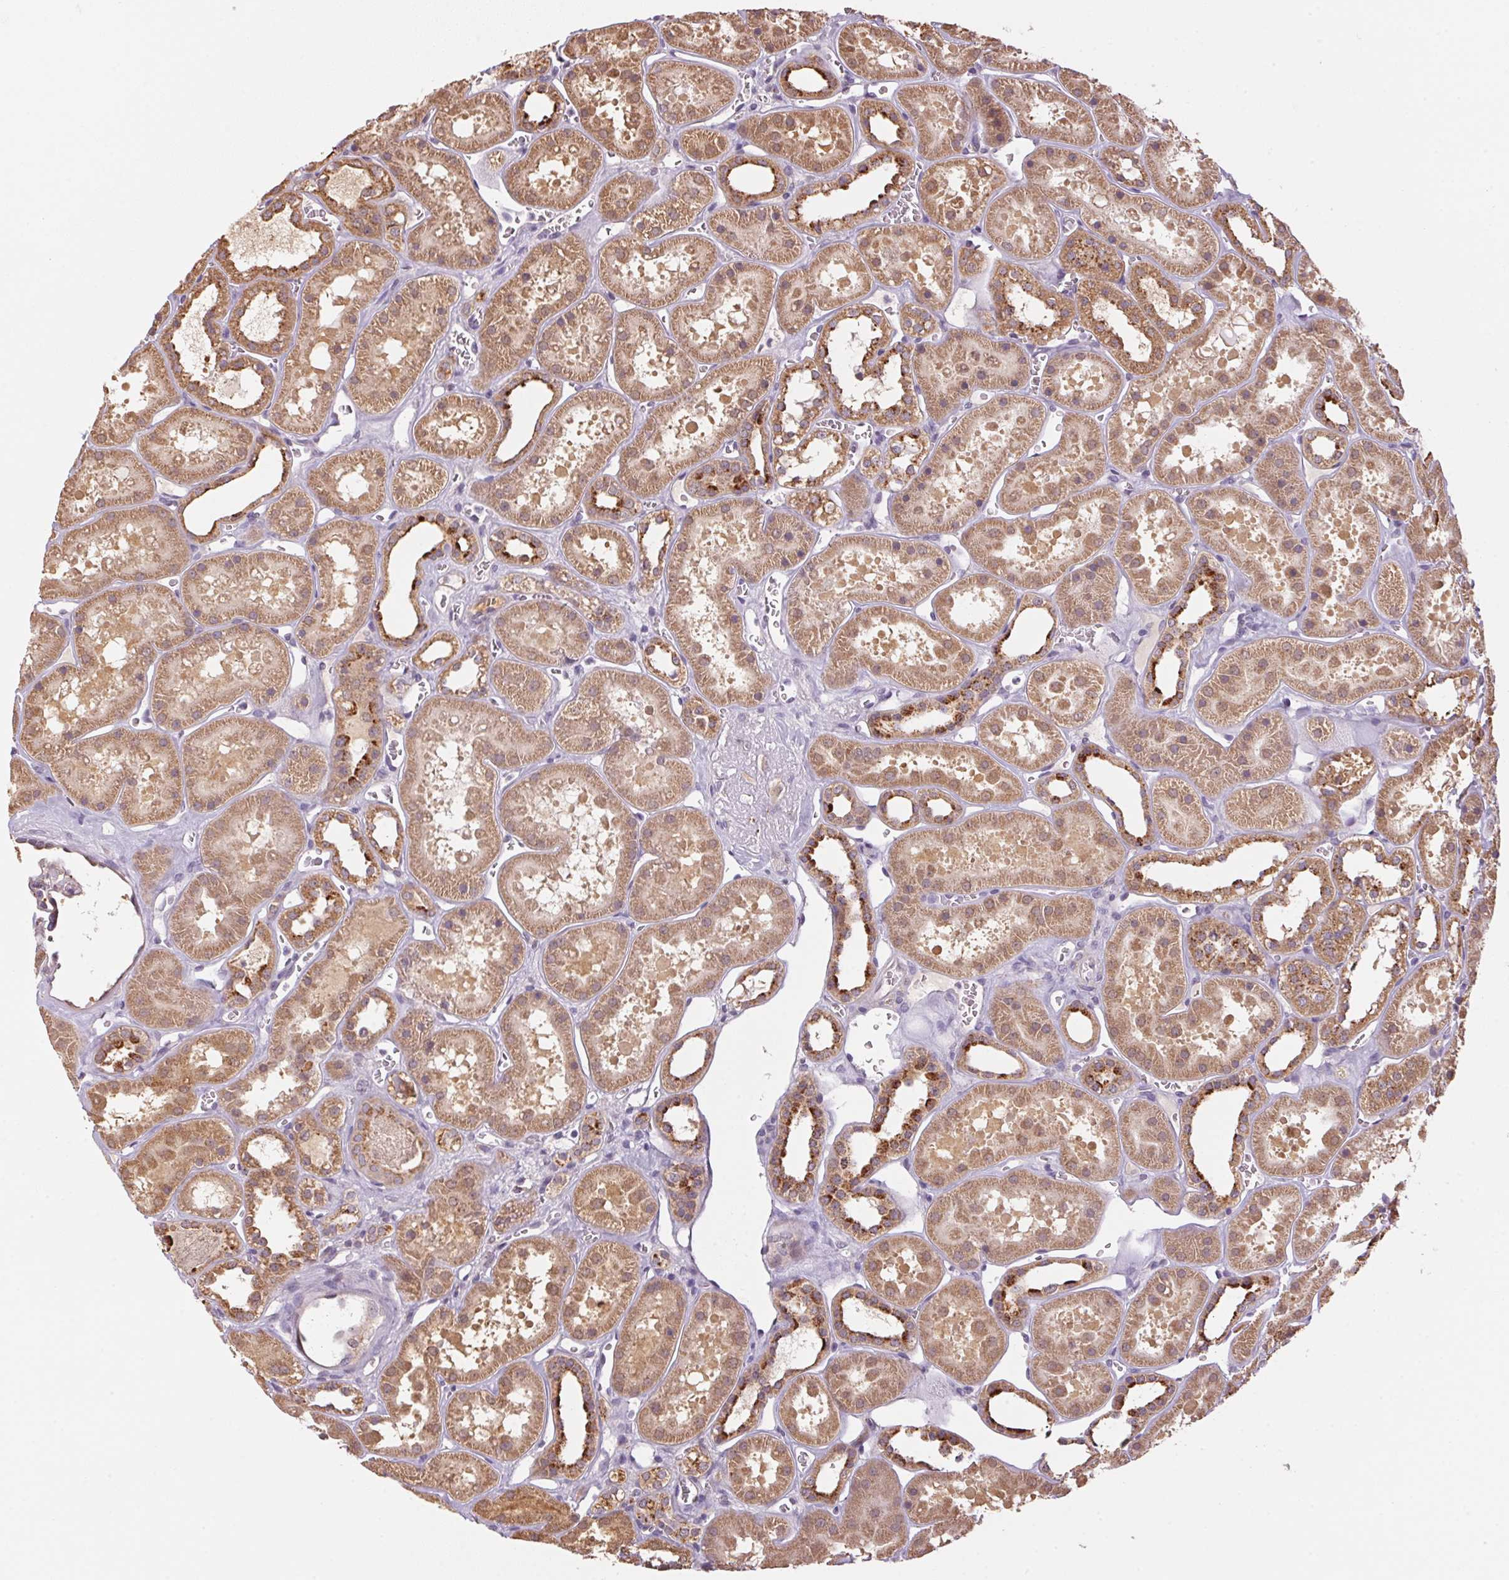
{"staining": {"intensity": "weak", "quantity": "25%-75%", "location": "cytoplasmic/membranous"}, "tissue": "kidney", "cell_type": "Cells in glomeruli", "image_type": "normal", "snomed": [{"axis": "morphology", "description": "Normal tissue, NOS"}, {"axis": "topography", "description": "Kidney"}], "caption": "Human kidney stained with a brown dye exhibits weak cytoplasmic/membranous positive staining in approximately 25%-75% of cells in glomeruli.", "gene": "ADH5", "patient": {"sex": "female", "age": 41}}